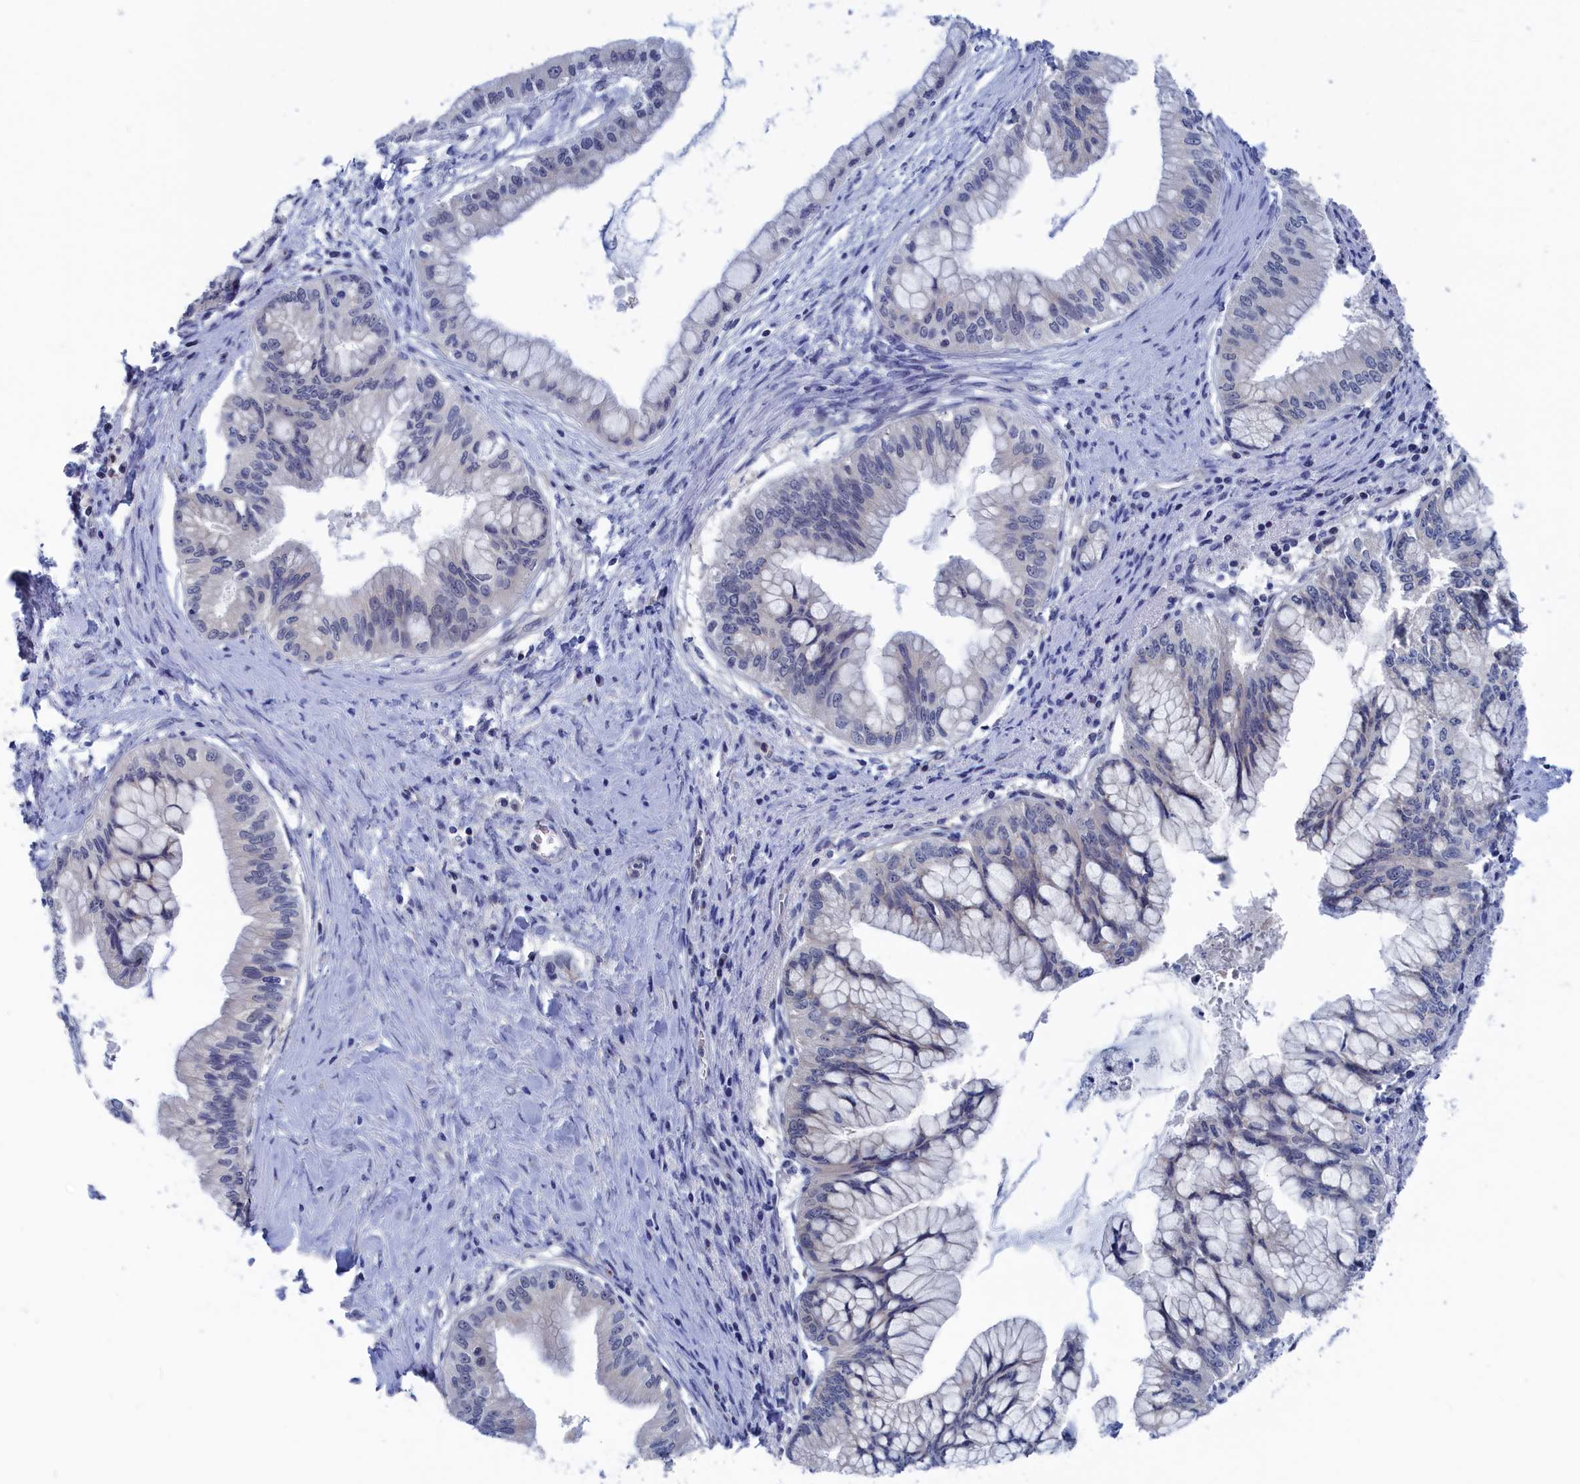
{"staining": {"intensity": "negative", "quantity": "none", "location": "none"}, "tissue": "pancreatic cancer", "cell_type": "Tumor cells", "image_type": "cancer", "snomed": [{"axis": "morphology", "description": "Adenocarcinoma, NOS"}, {"axis": "topography", "description": "Pancreas"}], "caption": "Pancreatic cancer stained for a protein using IHC displays no staining tumor cells.", "gene": "MARCHF3", "patient": {"sex": "male", "age": 46}}